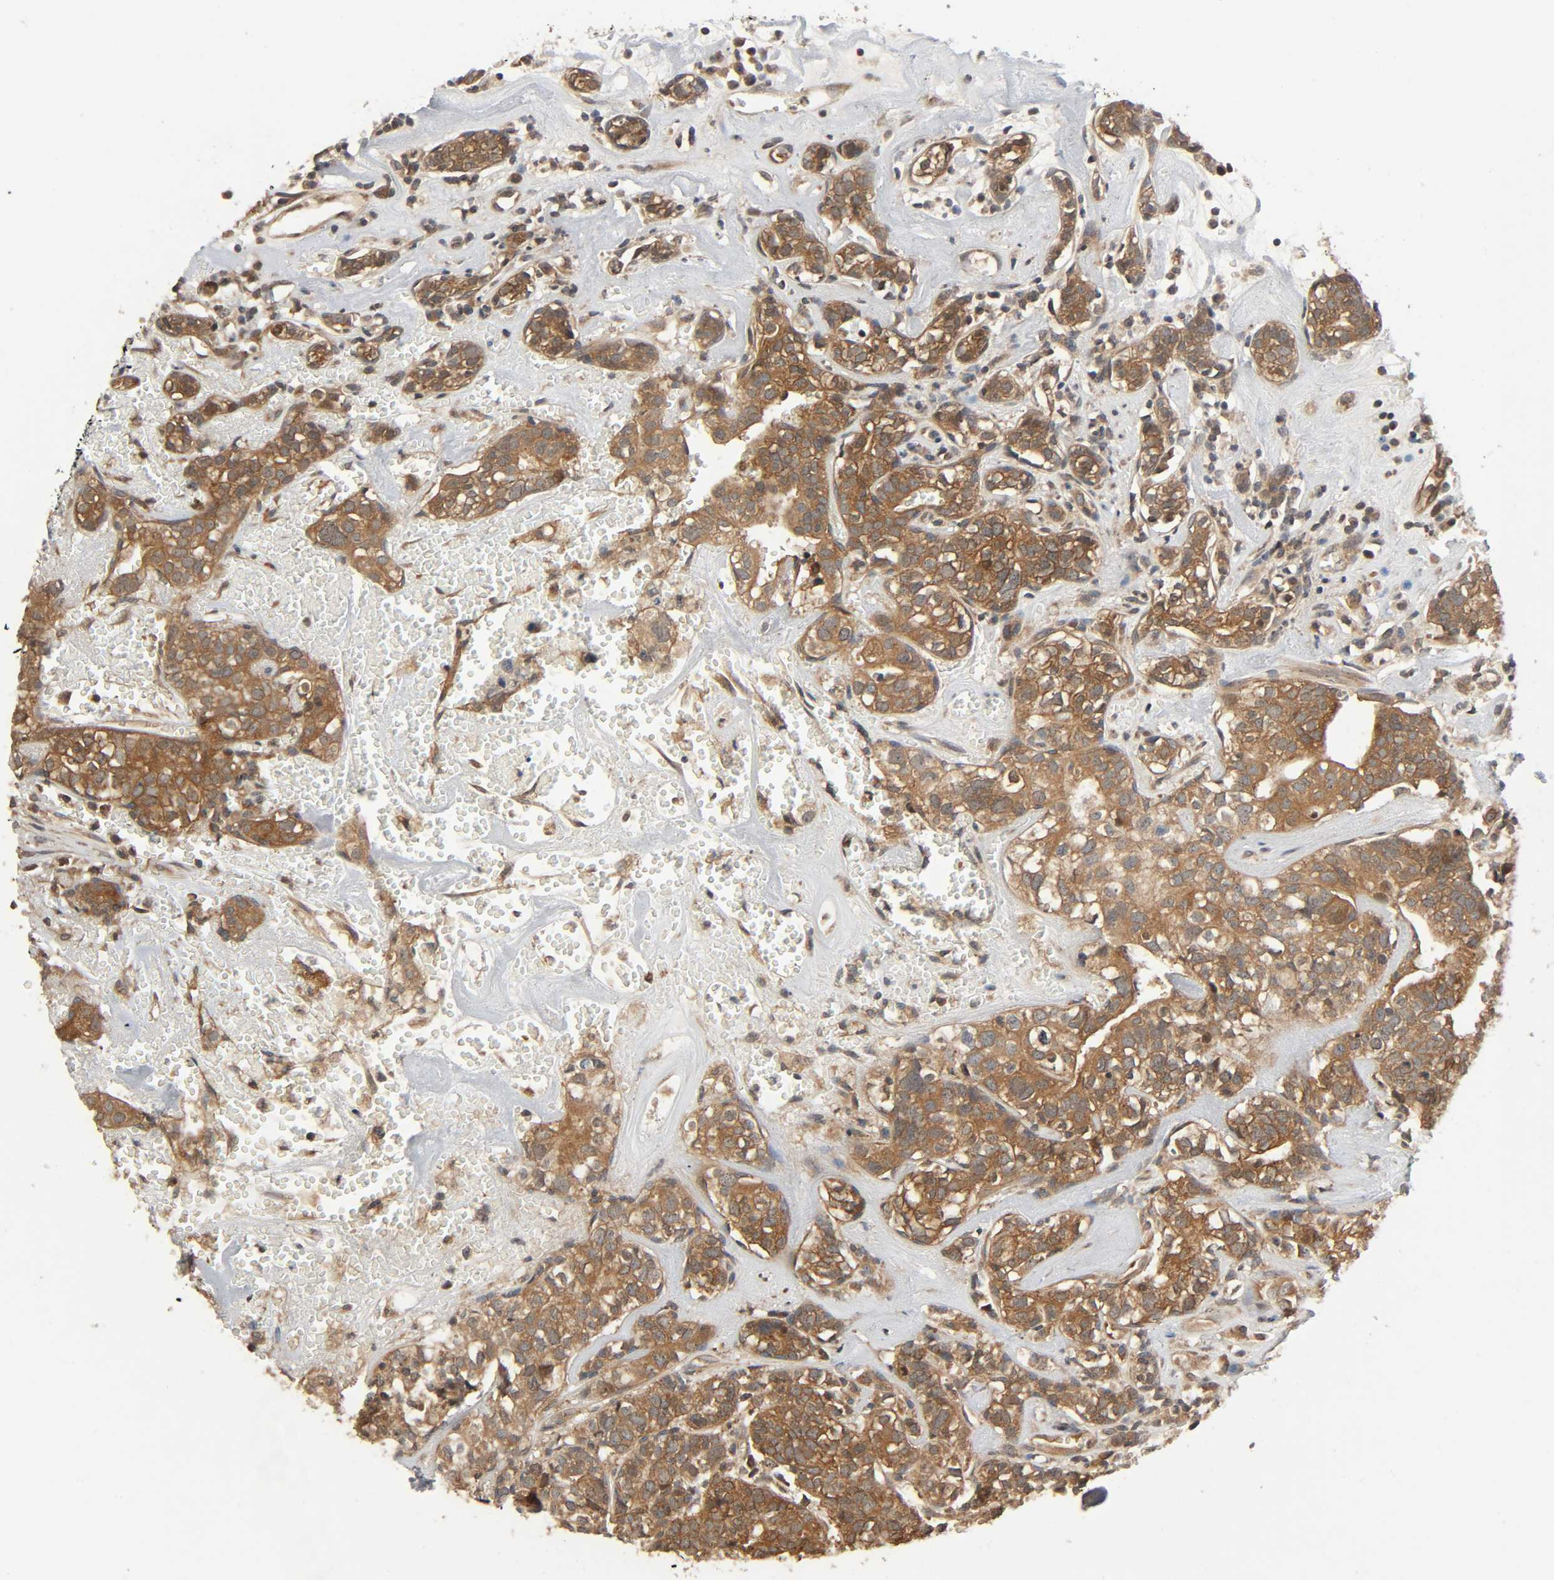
{"staining": {"intensity": "moderate", "quantity": ">75%", "location": "cytoplasmic/membranous"}, "tissue": "head and neck cancer", "cell_type": "Tumor cells", "image_type": "cancer", "snomed": [{"axis": "morphology", "description": "Adenocarcinoma, NOS"}, {"axis": "topography", "description": "Salivary gland"}, {"axis": "topography", "description": "Head-Neck"}], "caption": "Head and neck cancer stained for a protein (brown) shows moderate cytoplasmic/membranous positive staining in about >75% of tumor cells.", "gene": "PPP2R1B", "patient": {"sex": "female", "age": 65}}